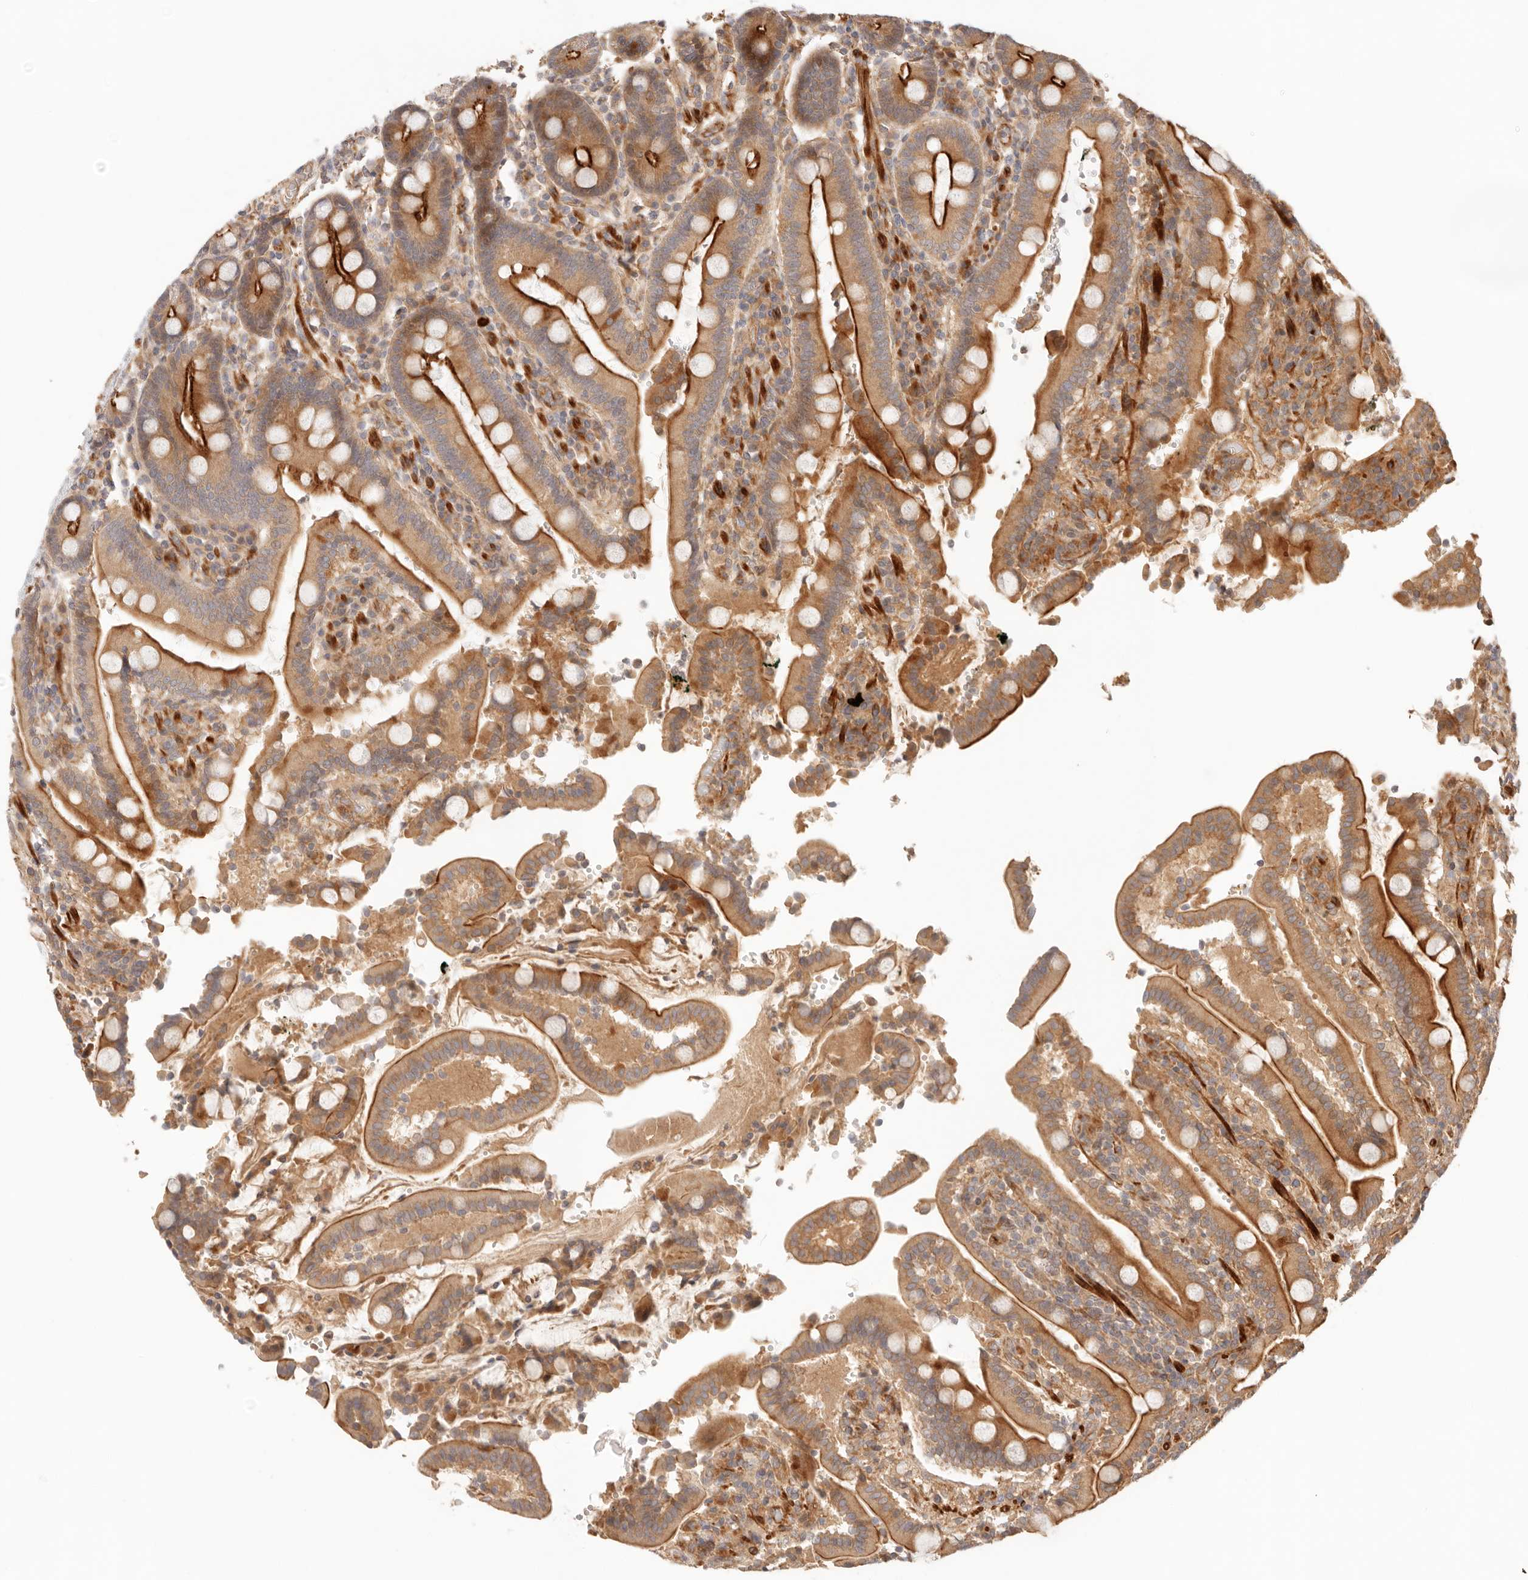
{"staining": {"intensity": "strong", "quantity": ">75%", "location": "cytoplasmic/membranous"}, "tissue": "duodenum", "cell_type": "Glandular cells", "image_type": "normal", "snomed": [{"axis": "morphology", "description": "Normal tissue, NOS"}, {"axis": "topography", "description": "Small intestine, NOS"}], "caption": "Duodenum stained with immunohistochemistry (IHC) shows strong cytoplasmic/membranous positivity in about >75% of glandular cells.", "gene": "IL1R2", "patient": {"sex": "female", "age": 71}}